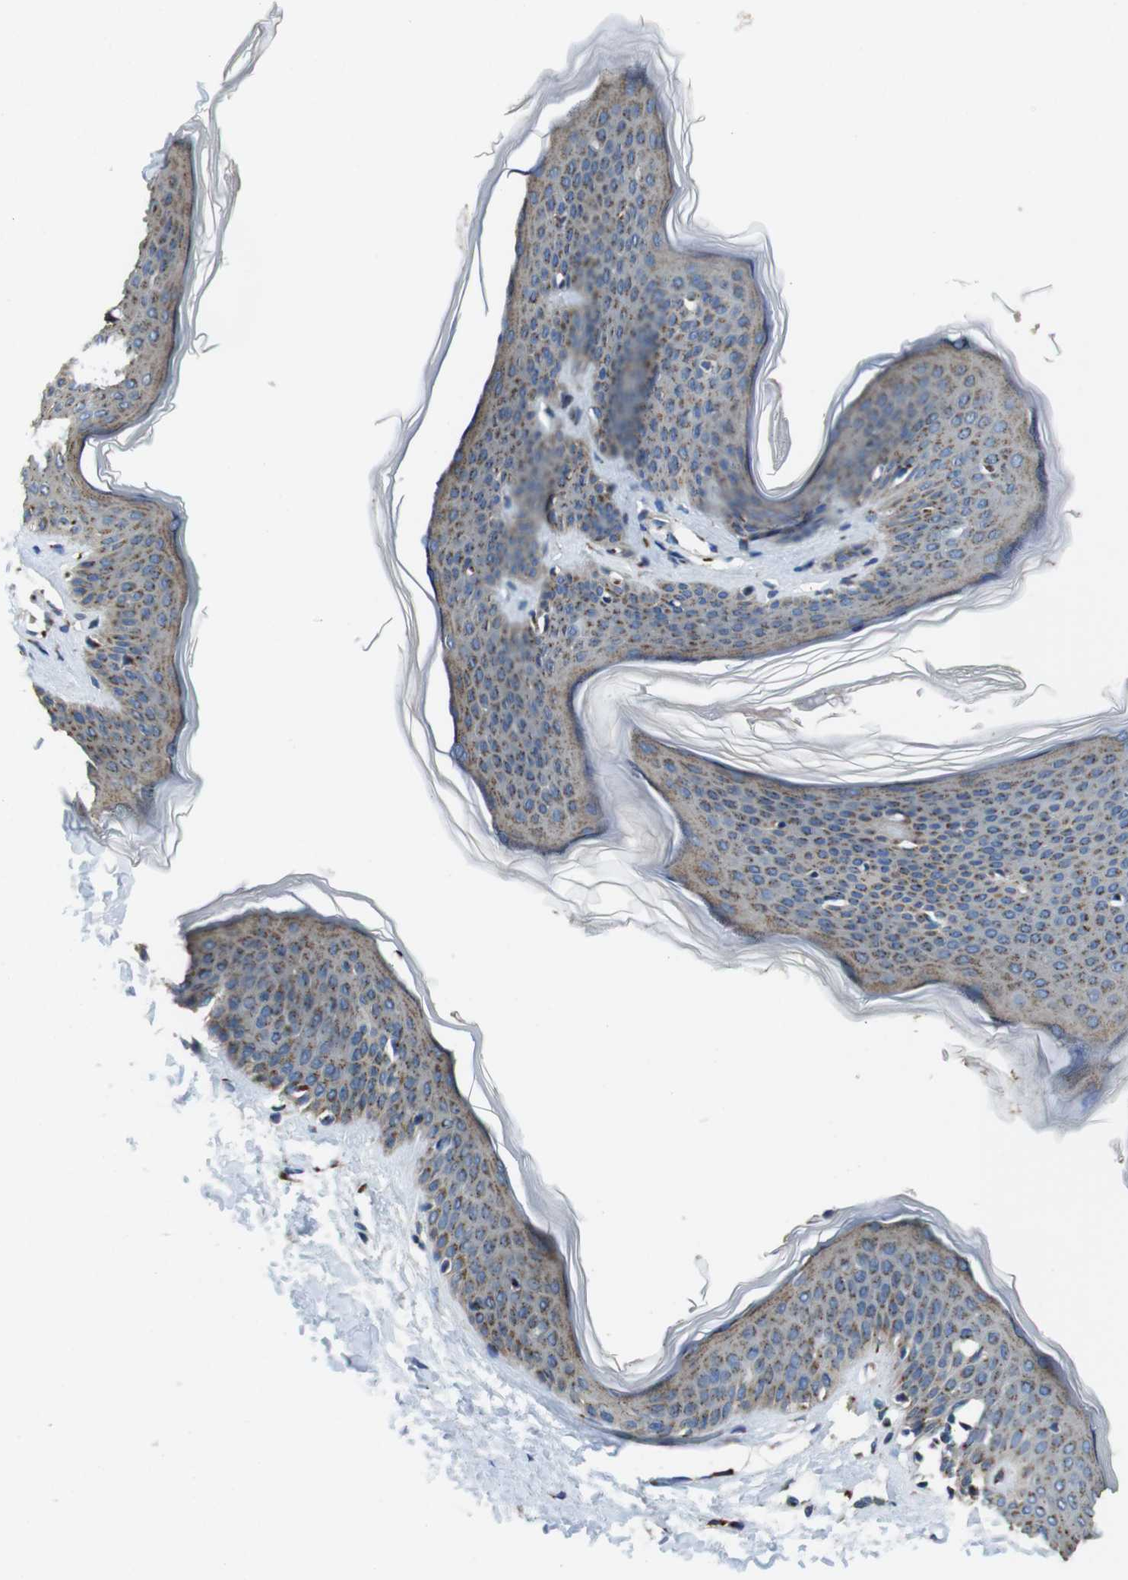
{"staining": {"intensity": "moderate", "quantity": "25%-75%", "location": "cytoplasmic/membranous"}, "tissue": "skin", "cell_type": "Fibroblasts", "image_type": "normal", "snomed": [{"axis": "morphology", "description": "Normal tissue, NOS"}, {"axis": "topography", "description": "Skin"}], "caption": "IHC (DAB) staining of normal human skin reveals moderate cytoplasmic/membranous protein staining in about 25%-75% of fibroblasts.", "gene": "RAB6A", "patient": {"sex": "female", "age": 17}}